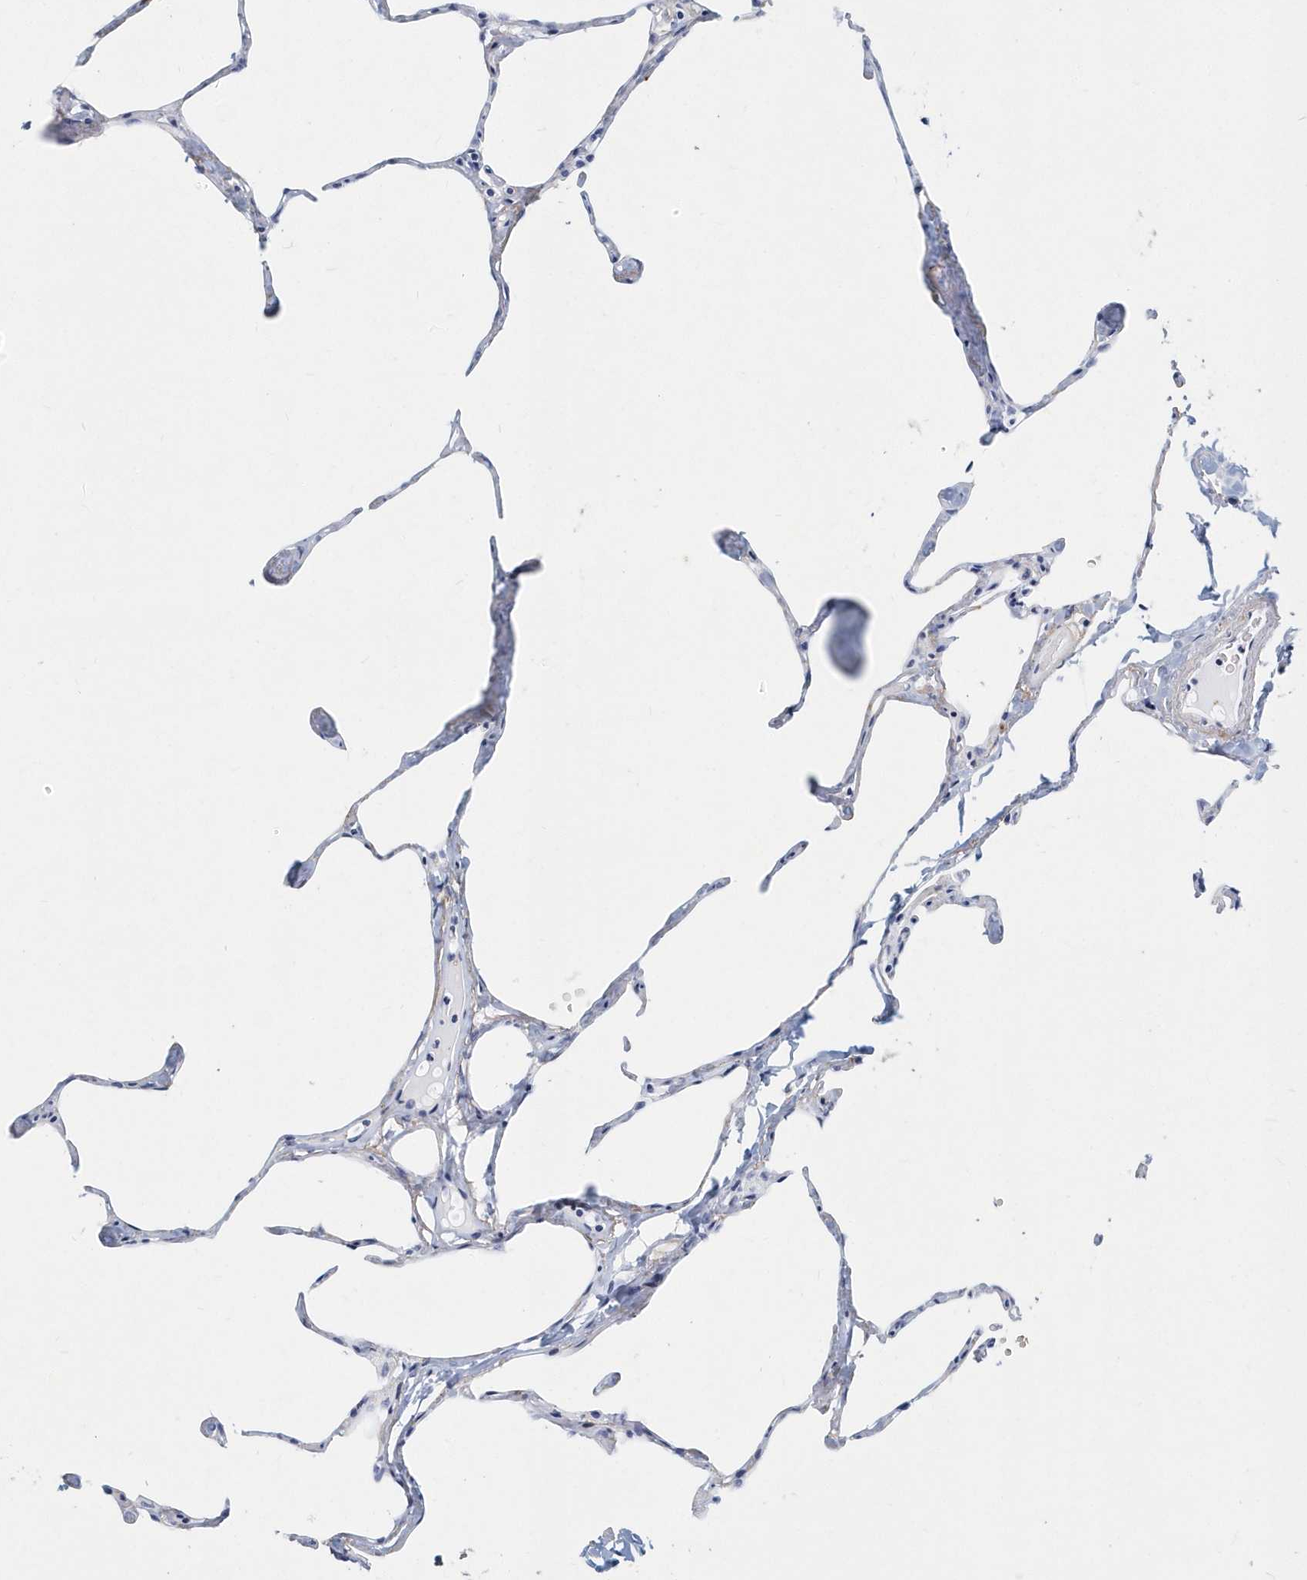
{"staining": {"intensity": "negative", "quantity": "none", "location": "none"}, "tissue": "lung", "cell_type": "Alveolar cells", "image_type": "normal", "snomed": [{"axis": "morphology", "description": "Normal tissue, NOS"}, {"axis": "topography", "description": "Lung"}], "caption": "A high-resolution histopathology image shows IHC staining of benign lung, which shows no significant expression in alveolar cells. (DAB immunohistochemistry, high magnification).", "gene": "ITGA2B", "patient": {"sex": "male", "age": 65}}